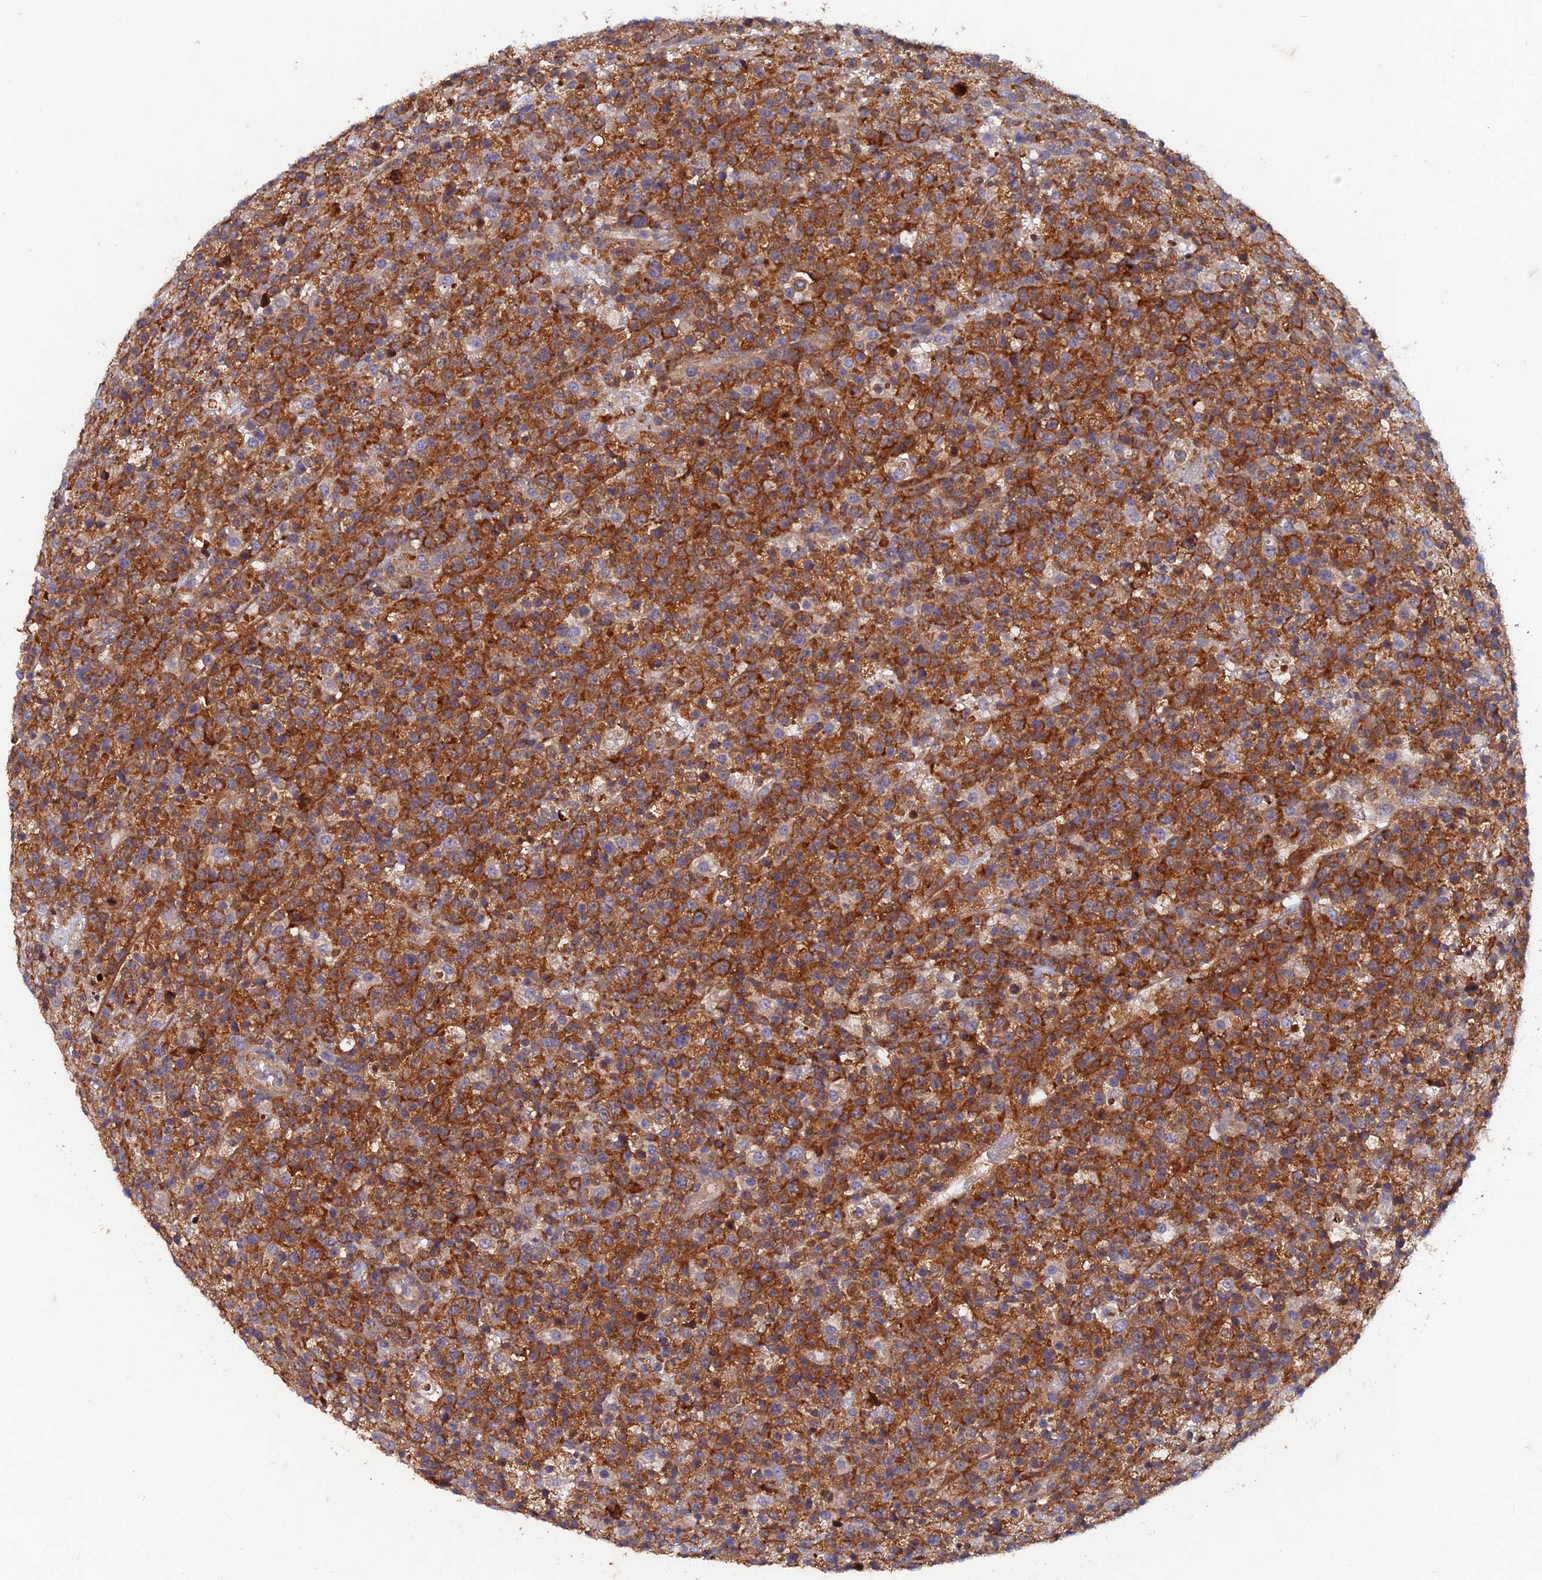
{"staining": {"intensity": "strong", "quantity": ">75%", "location": "cytoplasmic/membranous"}, "tissue": "lymphoma", "cell_type": "Tumor cells", "image_type": "cancer", "snomed": [{"axis": "morphology", "description": "Malignant lymphoma, non-Hodgkin's type, High grade"}, {"axis": "topography", "description": "Colon"}], "caption": "An immunohistochemistry (IHC) histopathology image of tumor tissue is shown. Protein staining in brown shows strong cytoplasmic/membranous positivity in malignant lymphoma, non-Hodgkin's type (high-grade) within tumor cells.", "gene": "NCAPG", "patient": {"sex": "female", "age": 53}}